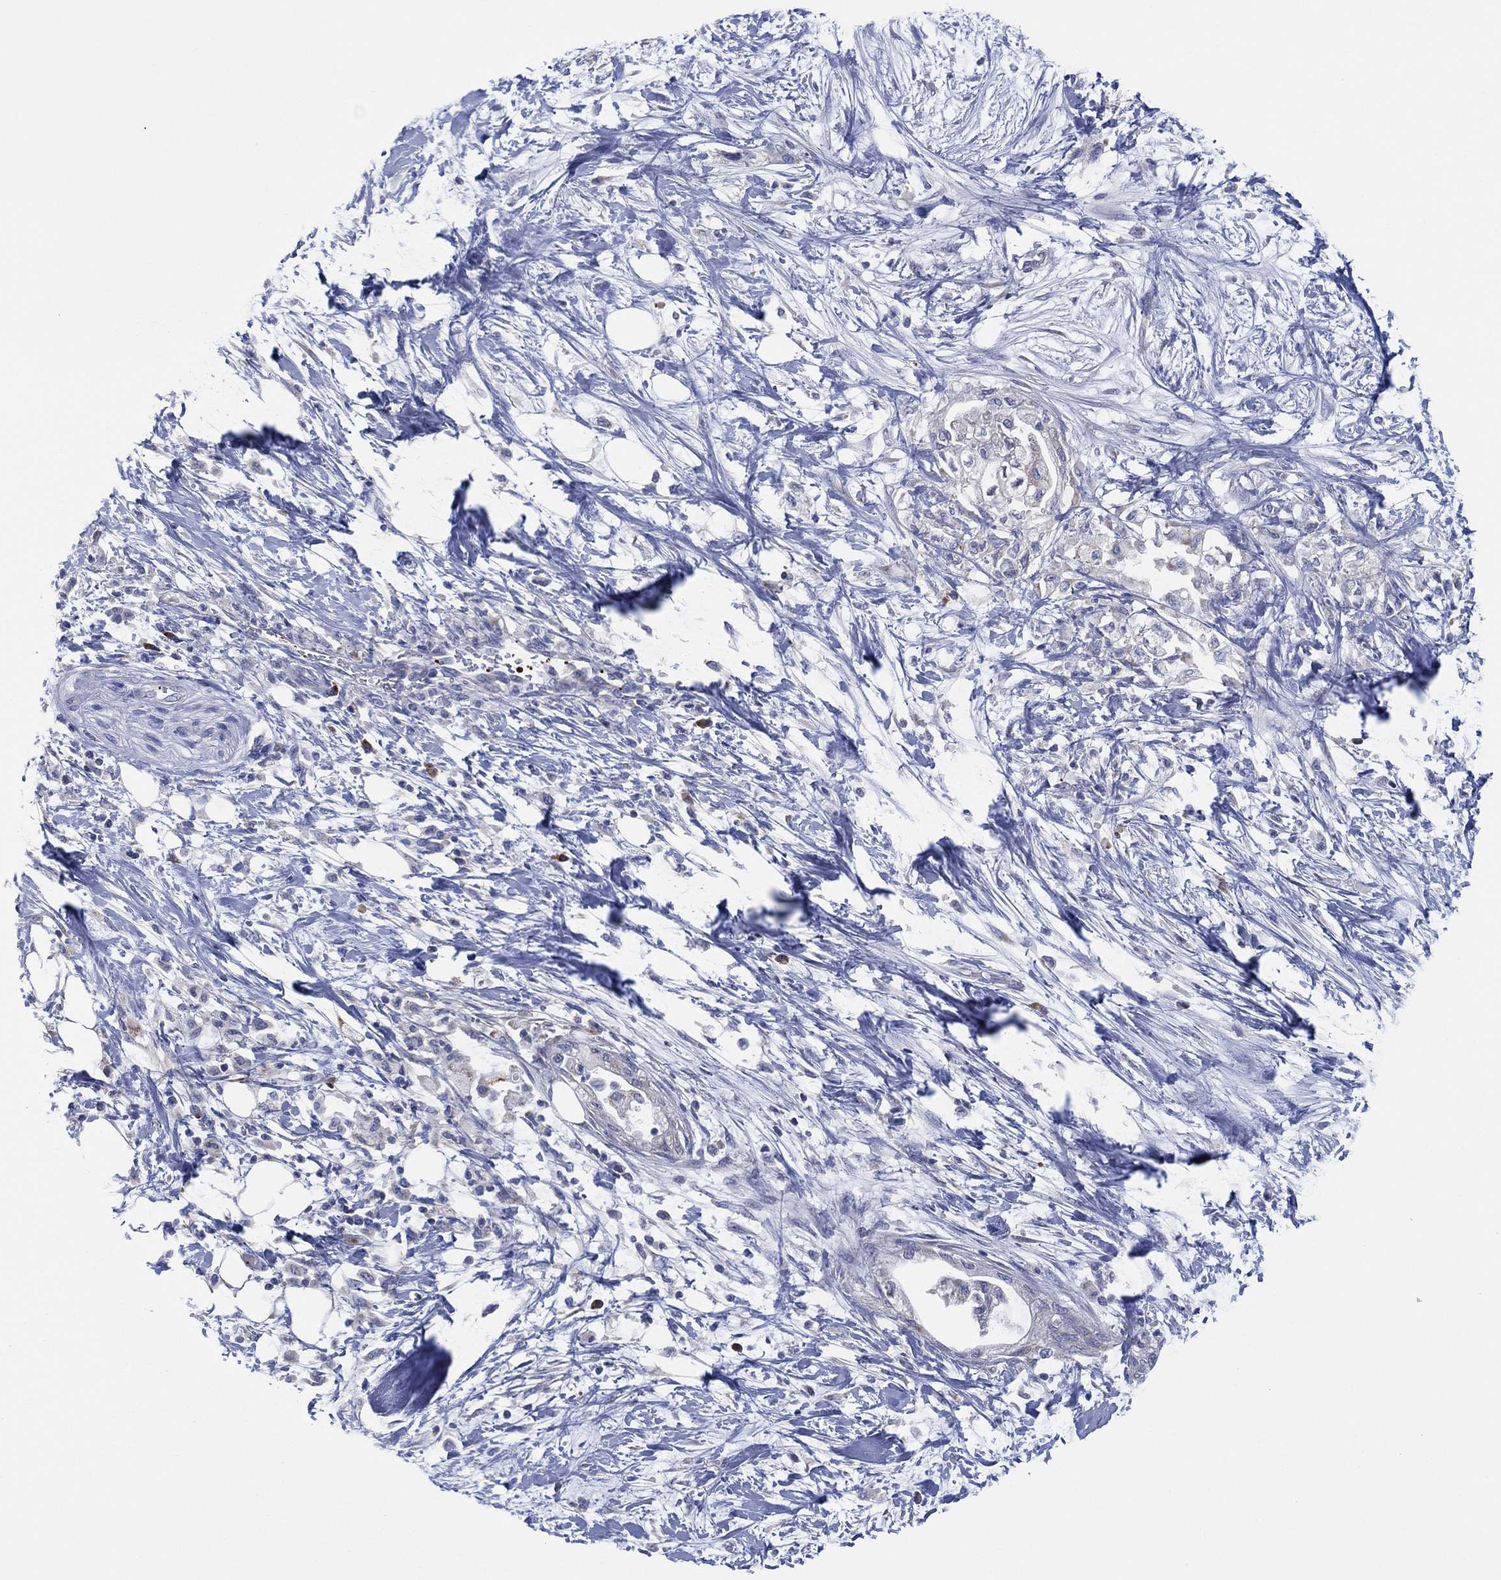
{"staining": {"intensity": "negative", "quantity": "none", "location": "none"}, "tissue": "pancreatic cancer", "cell_type": "Tumor cells", "image_type": "cancer", "snomed": [{"axis": "morphology", "description": "Normal tissue, NOS"}, {"axis": "morphology", "description": "Adenocarcinoma, NOS"}, {"axis": "topography", "description": "Pancreas"}, {"axis": "topography", "description": "Duodenum"}], "caption": "DAB immunohistochemical staining of pancreatic adenocarcinoma exhibits no significant staining in tumor cells.", "gene": "TMEM40", "patient": {"sex": "female", "age": 60}}